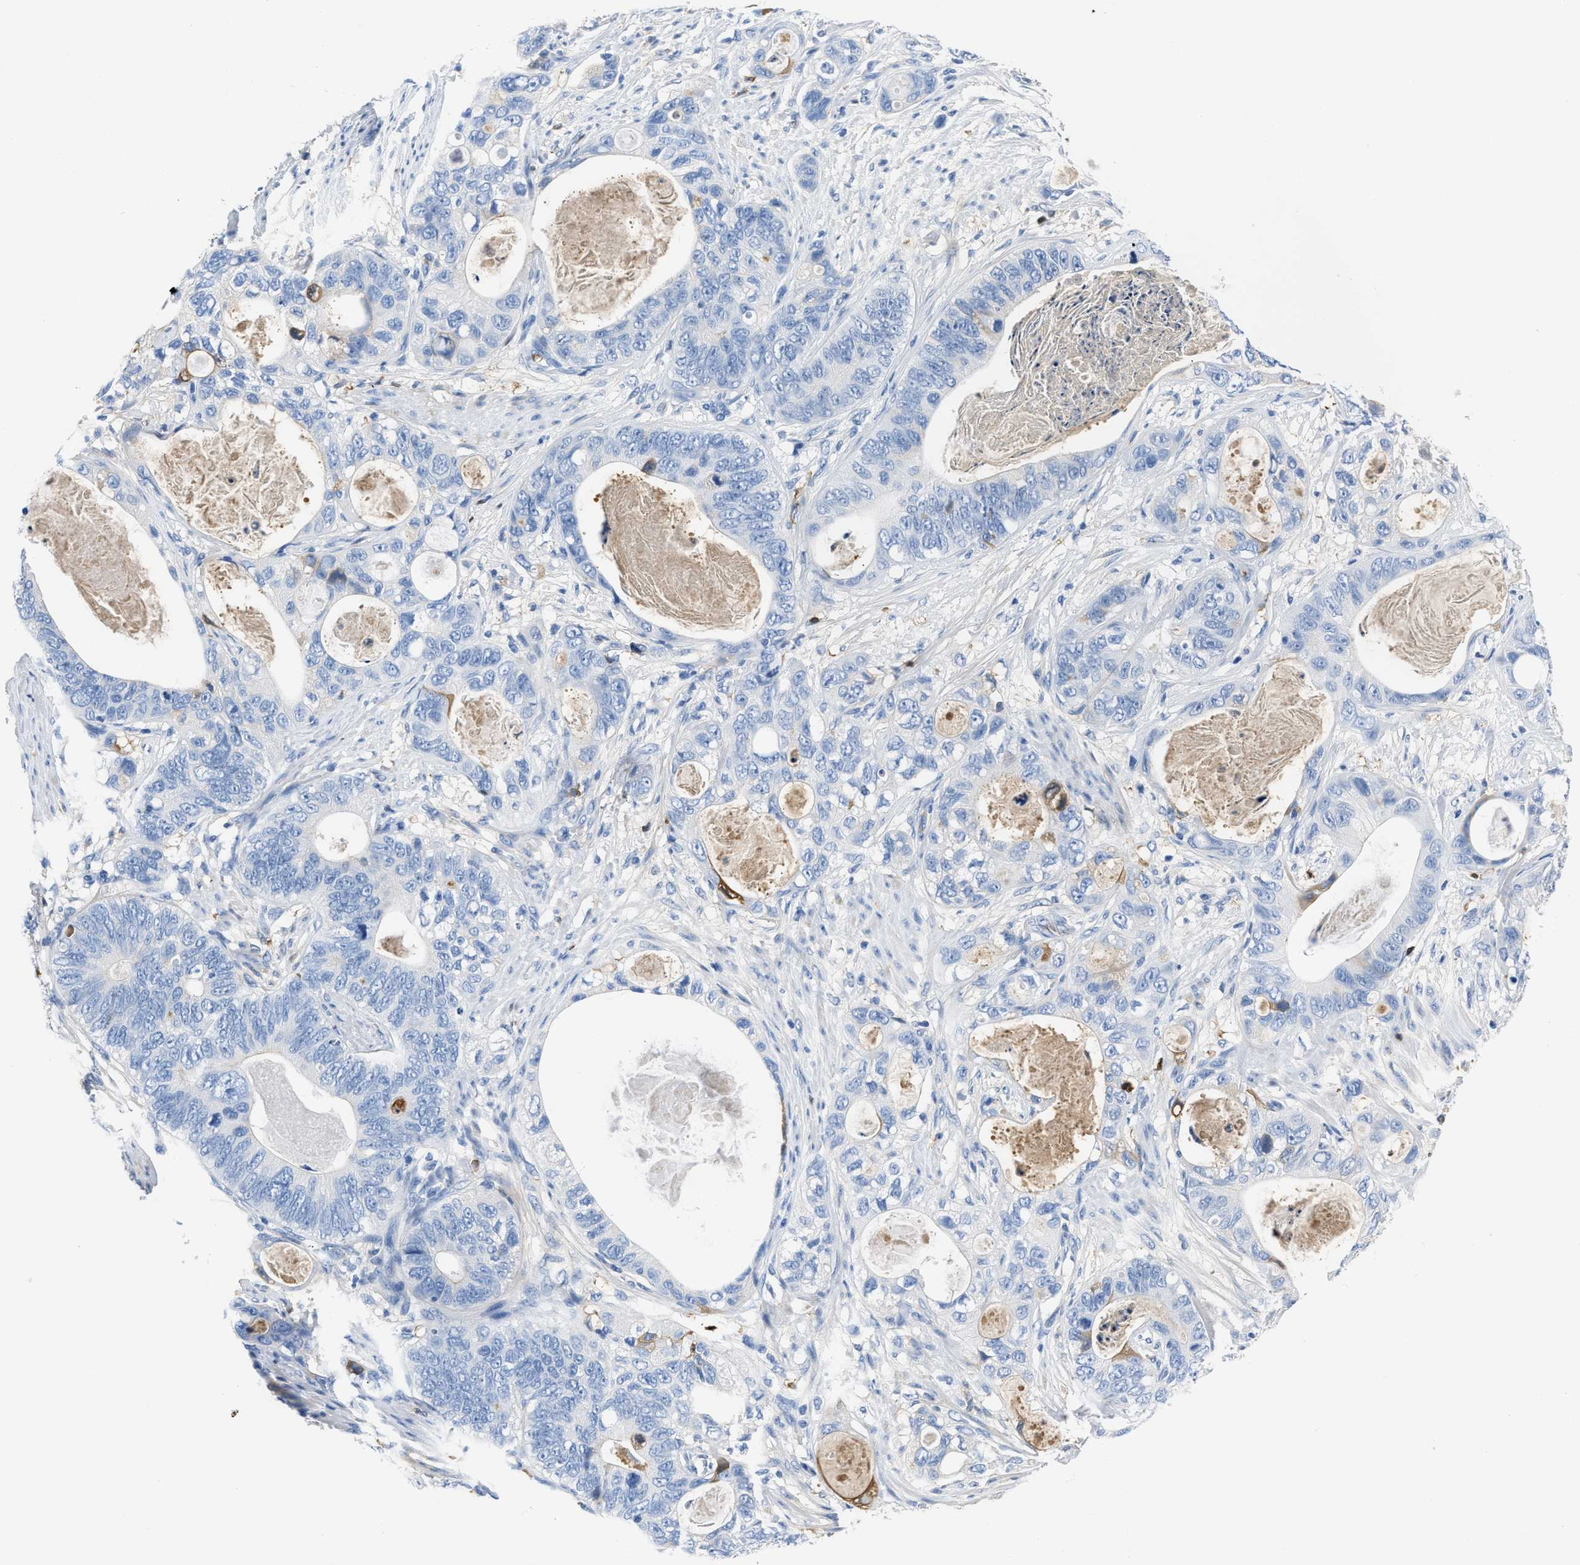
{"staining": {"intensity": "negative", "quantity": "none", "location": "none"}, "tissue": "stomach cancer", "cell_type": "Tumor cells", "image_type": "cancer", "snomed": [{"axis": "morphology", "description": "Normal tissue, NOS"}, {"axis": "morphology", "description": "Adenocarcinoma, NOS"}, {"axis": "topography", "description": "Stomach"}], "caption": "DAB immunohistochemical staining of human stomach cancer displays no significant expression in tumor cells.", "gene": "GC", "patient": {"sex": "female", "age": 89}}